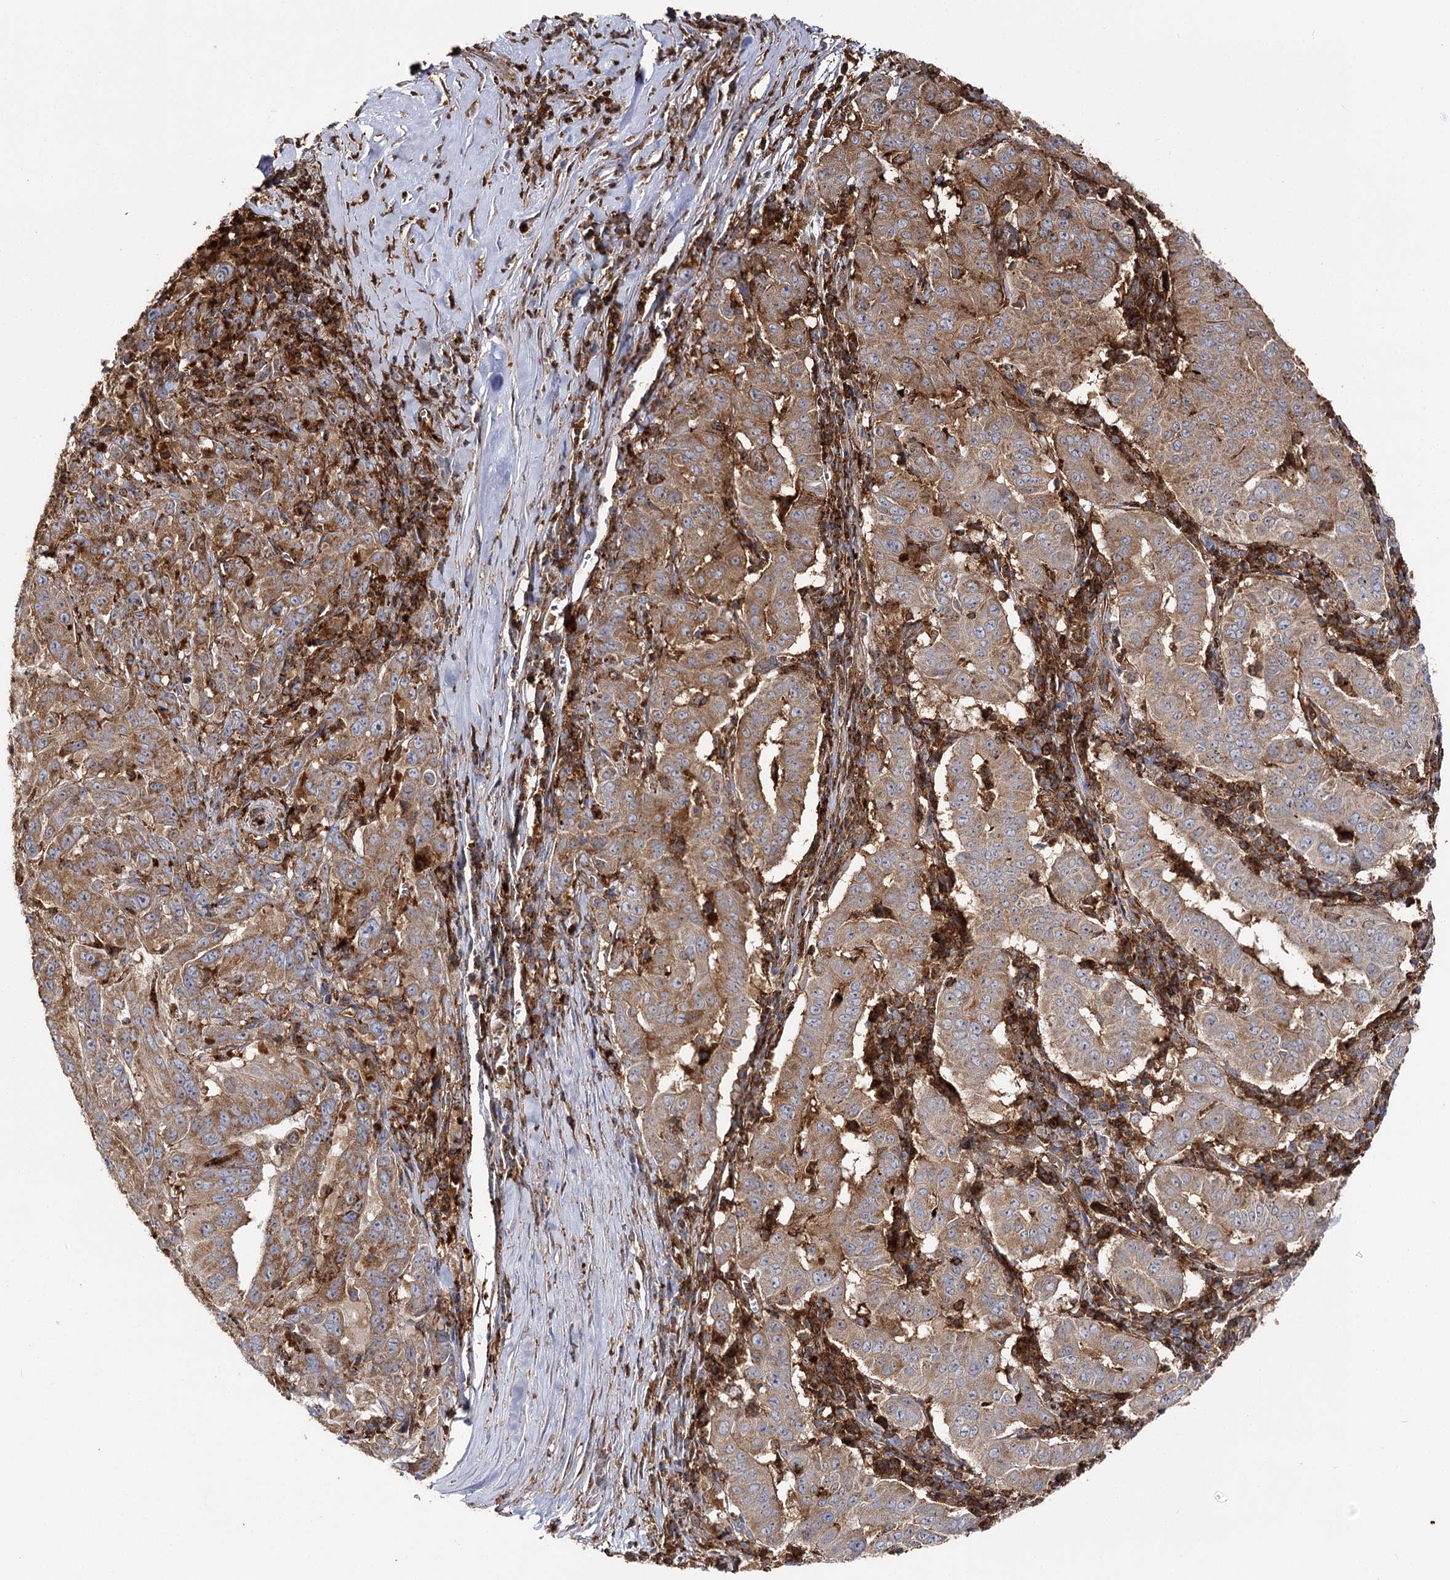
{"staining": {"intensity": "moderate", "quantity": ">75%", "location": "cytoplasmic/membranous"}, "tissue": "pancreatic cancer", "cell_type": "Tumor cells", "image_type": "cancer", "snomed": [{"axis": "morphology", "description": "Adenocarcinoma, NOS"}, {"axis": "topography", "description": "Pancreas"}], "caption": "Tumor cells exhibit medium levels of moderate cytoplasmic/membranous positivity in approximately >75% of cells in human pancreatic cancer.", "gene": "SEC24B", "patient": {"sex": "male", "age": 63}}